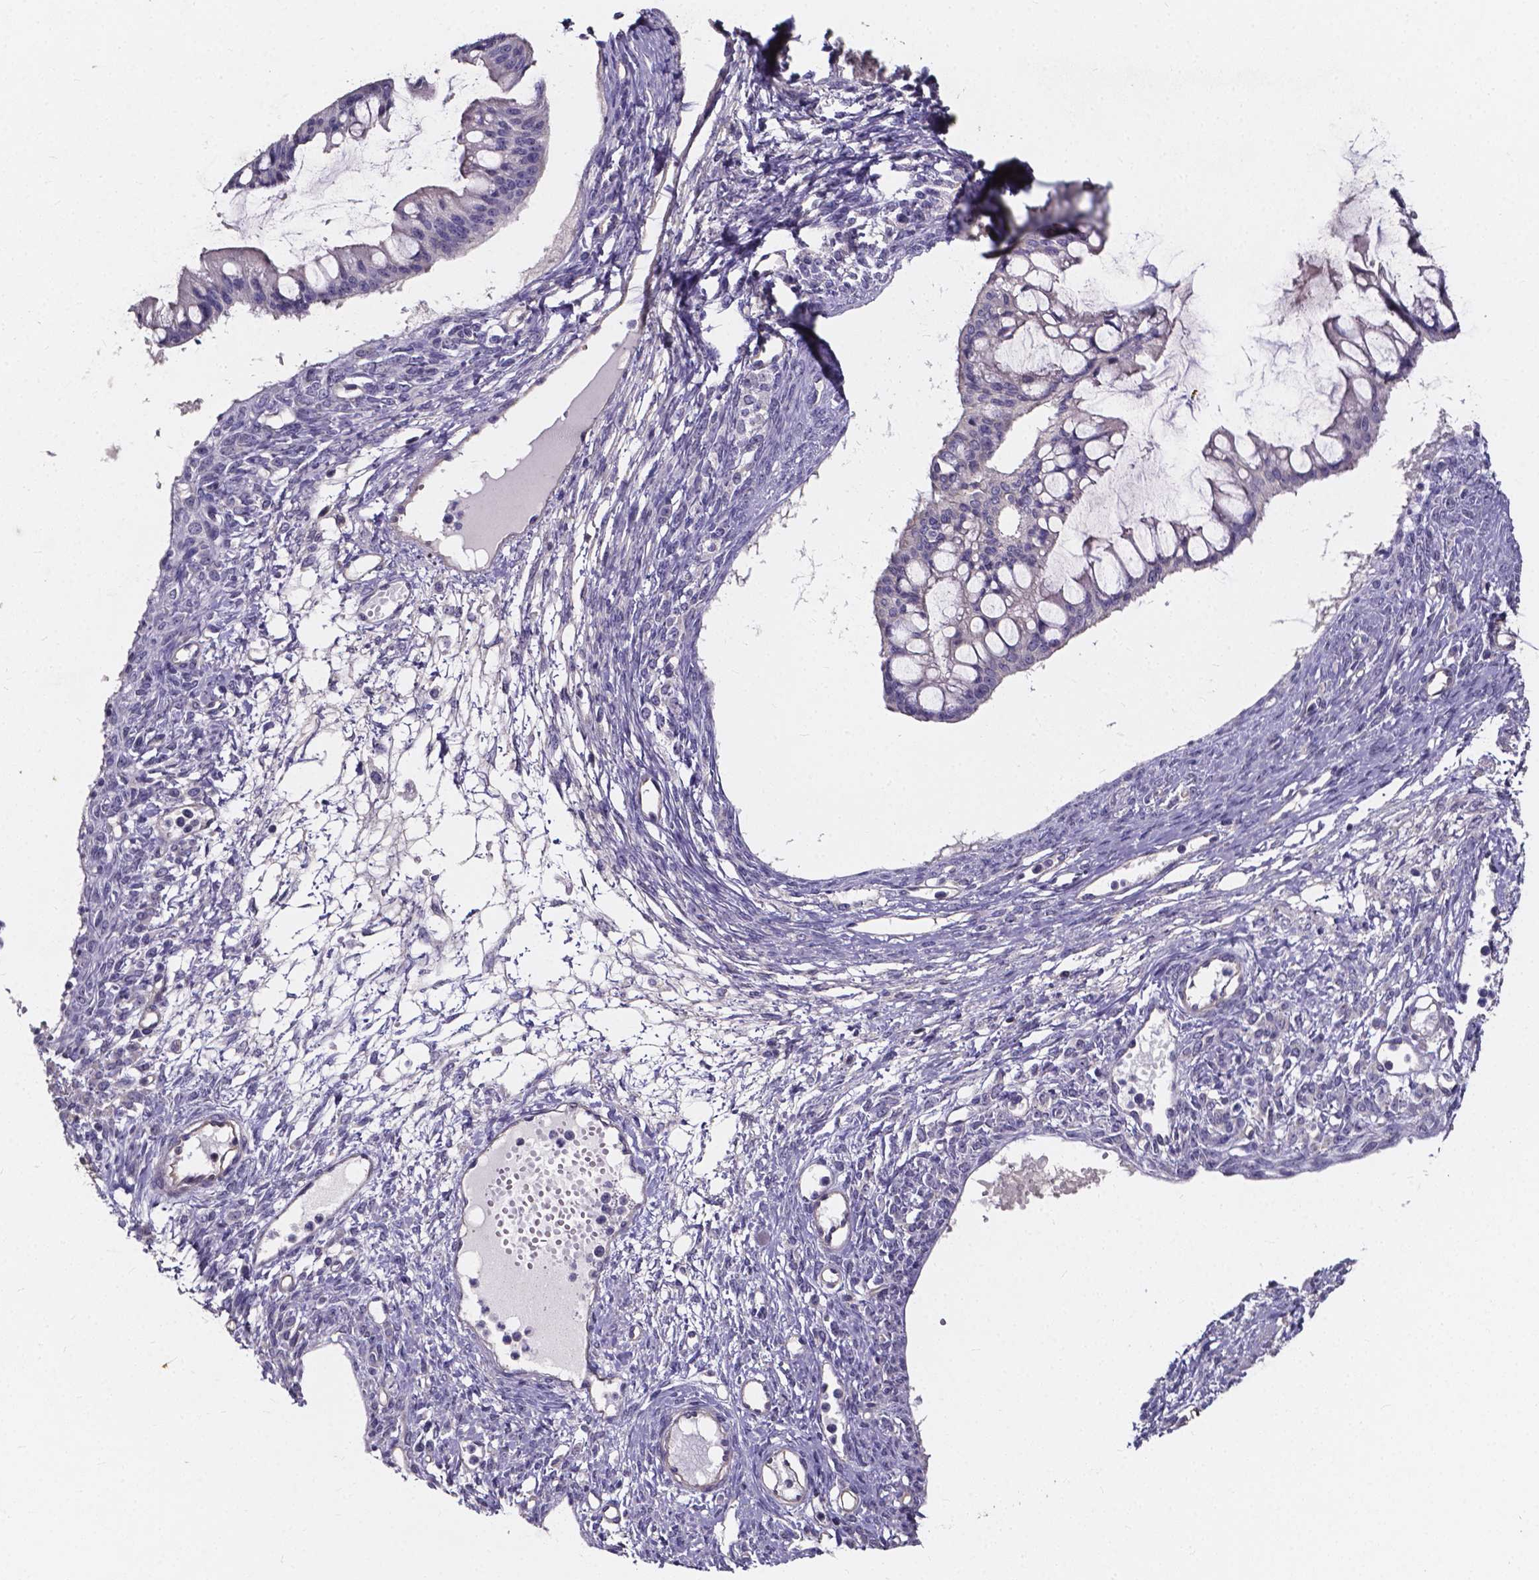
{"staining": {"intensity": "negative", "quantity": "none", "location": "none"}, "tissue": "ovarian cancer", "cell_type": "Tumor cells", "image_type": "cancer", "snomed": [{"axis": "morphology", "description": "Cystadenocarcinoma, mucinous, NOS"}, {"axis": "topography", "description": "Ovary"}], "caption": "Immunohistochemical staining of ovarian mucinous cystadenocarcinoma displays no significant staining in tumor cells. (Brightfield microscopy of DAB IHC at high magnification).", "gene": "THEMIS", "patient": {"sex": "female", "age": 73}}